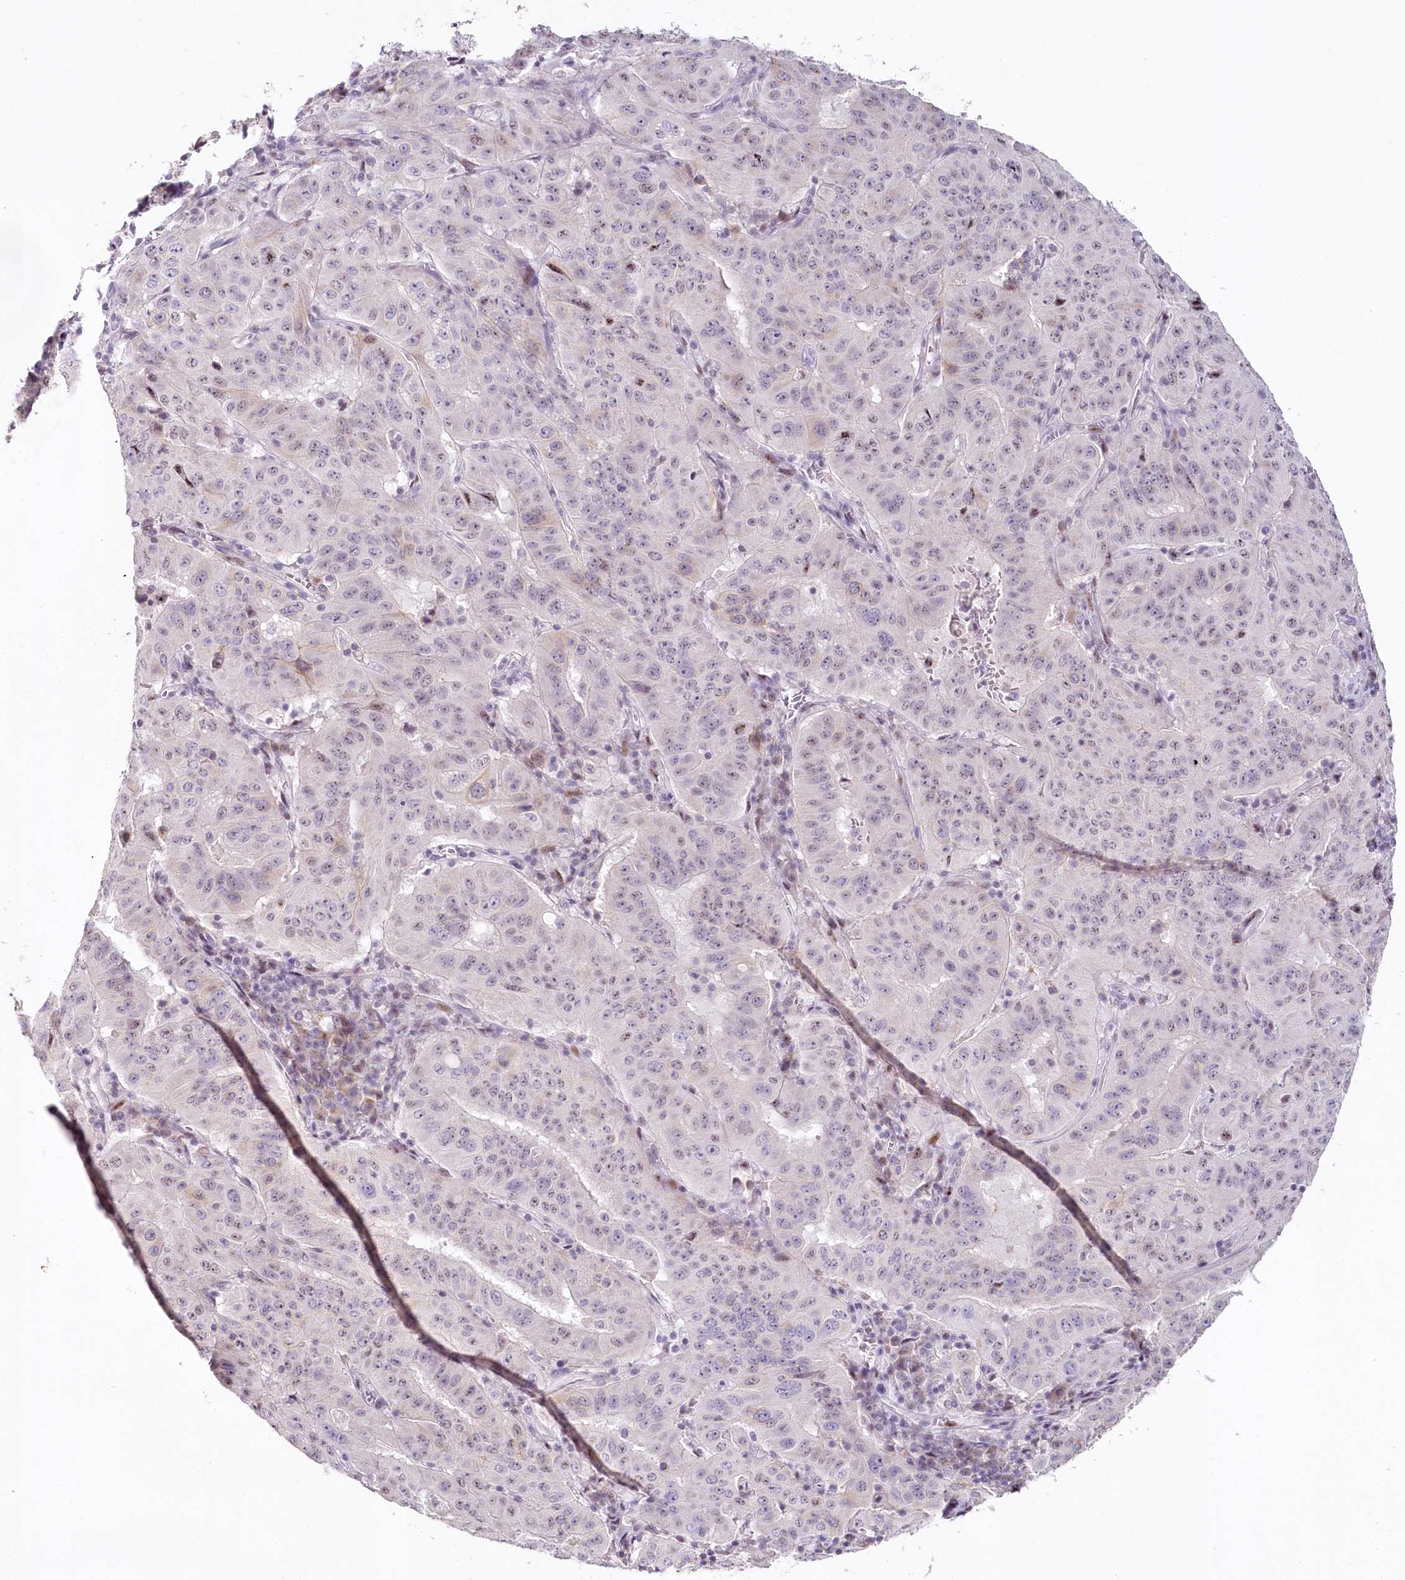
{"staining": {"intensity": "weak", "quantity": "<25%", "location": "nuclear"}, "tissue": "pancreatic cancer", "cell_type": "Tumor cells", "image_type": "cancer", "snomed": [{"axis": "morphology", "description": "Adenocarcinoma, NOS"}, {"axis": "topography", "description": "Pancreas"}], "caption": "This is an immunohistochemistry (IHC) image of human pancreatic adenocarcinoma. There is no expression in tumor cells.", "gene": "HPD", "patient": {"sex": "male", "age": 63}}